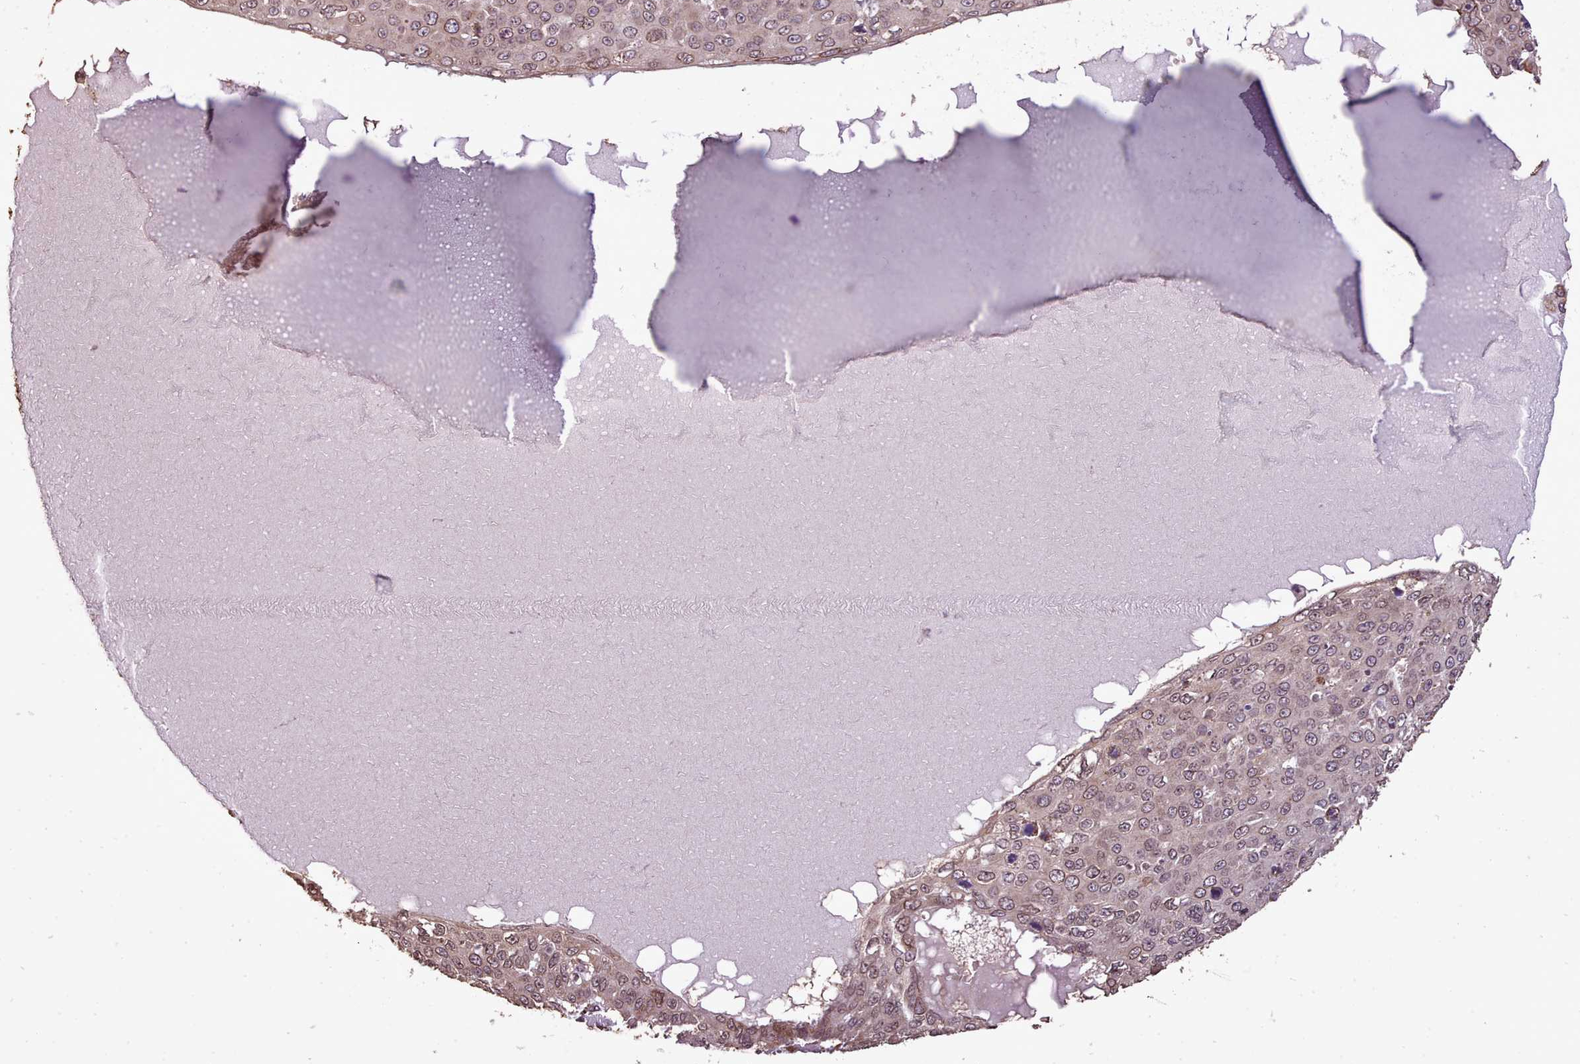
{"staining": {"intensity": "weak", "quantity": ">75%", "location": "cytoplasmic/membranous,nuclear"}, "tissue": "skin cancer", "cell_type": "Tumor cells", "image_type": "cancer", "snomed": [{"axis": "morphology", "description": "Squamous cell carcinoma, NOS"}, {"axis": "topography", "description": "Skin"}], "caption": "Protein staining of skin cancer tissue reveals weak cytoplasmic/membranous and nuclear positivity in about >75% of tumor cells.", "gene": "CABP1", "patient": {"sex": "male", "age": 71}}